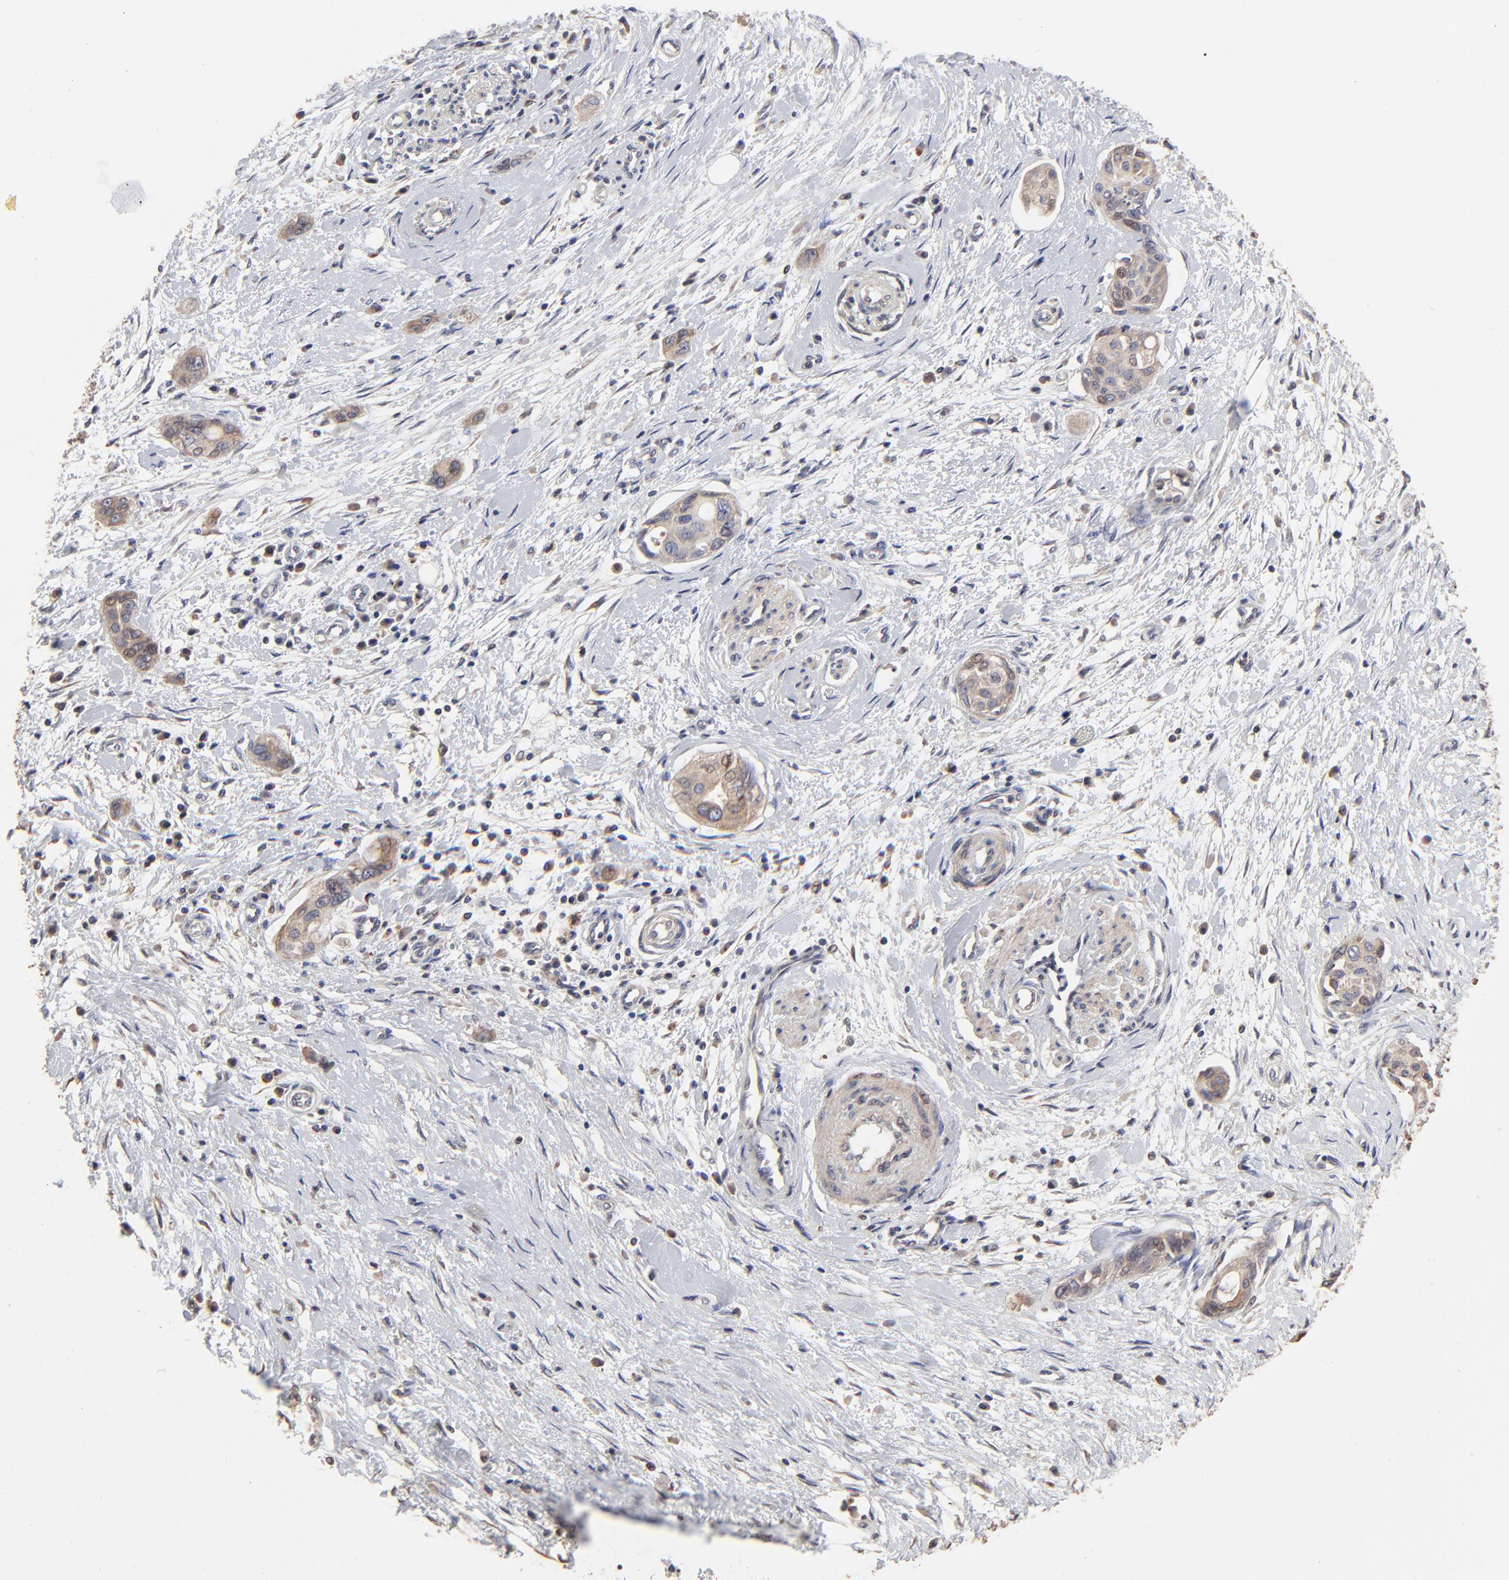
{"staining": {"intensity": "weak", "quantity": "25%-75%", "location": "cytoplasmic/membranous"}, "tissue": "pancreatic cancer", "cell_type": "Tumor cells", "image_type": "cancer", "snomed": [{"axis": "morphology", "description": "Adenocarcinoma, NOS"}, {"axis": "topography", "description": "Pancreas"}], "caption": "This image displays adenocarcinoma (pancreatic) stained with IHC to label a protein in brown. The cytoplasmic/membranous of tumor cells show weak positivity for the protein. Nuclei are counter-stained blue.", "gene": "ELP2", "patient": {"sex": "female", "age": 60}}